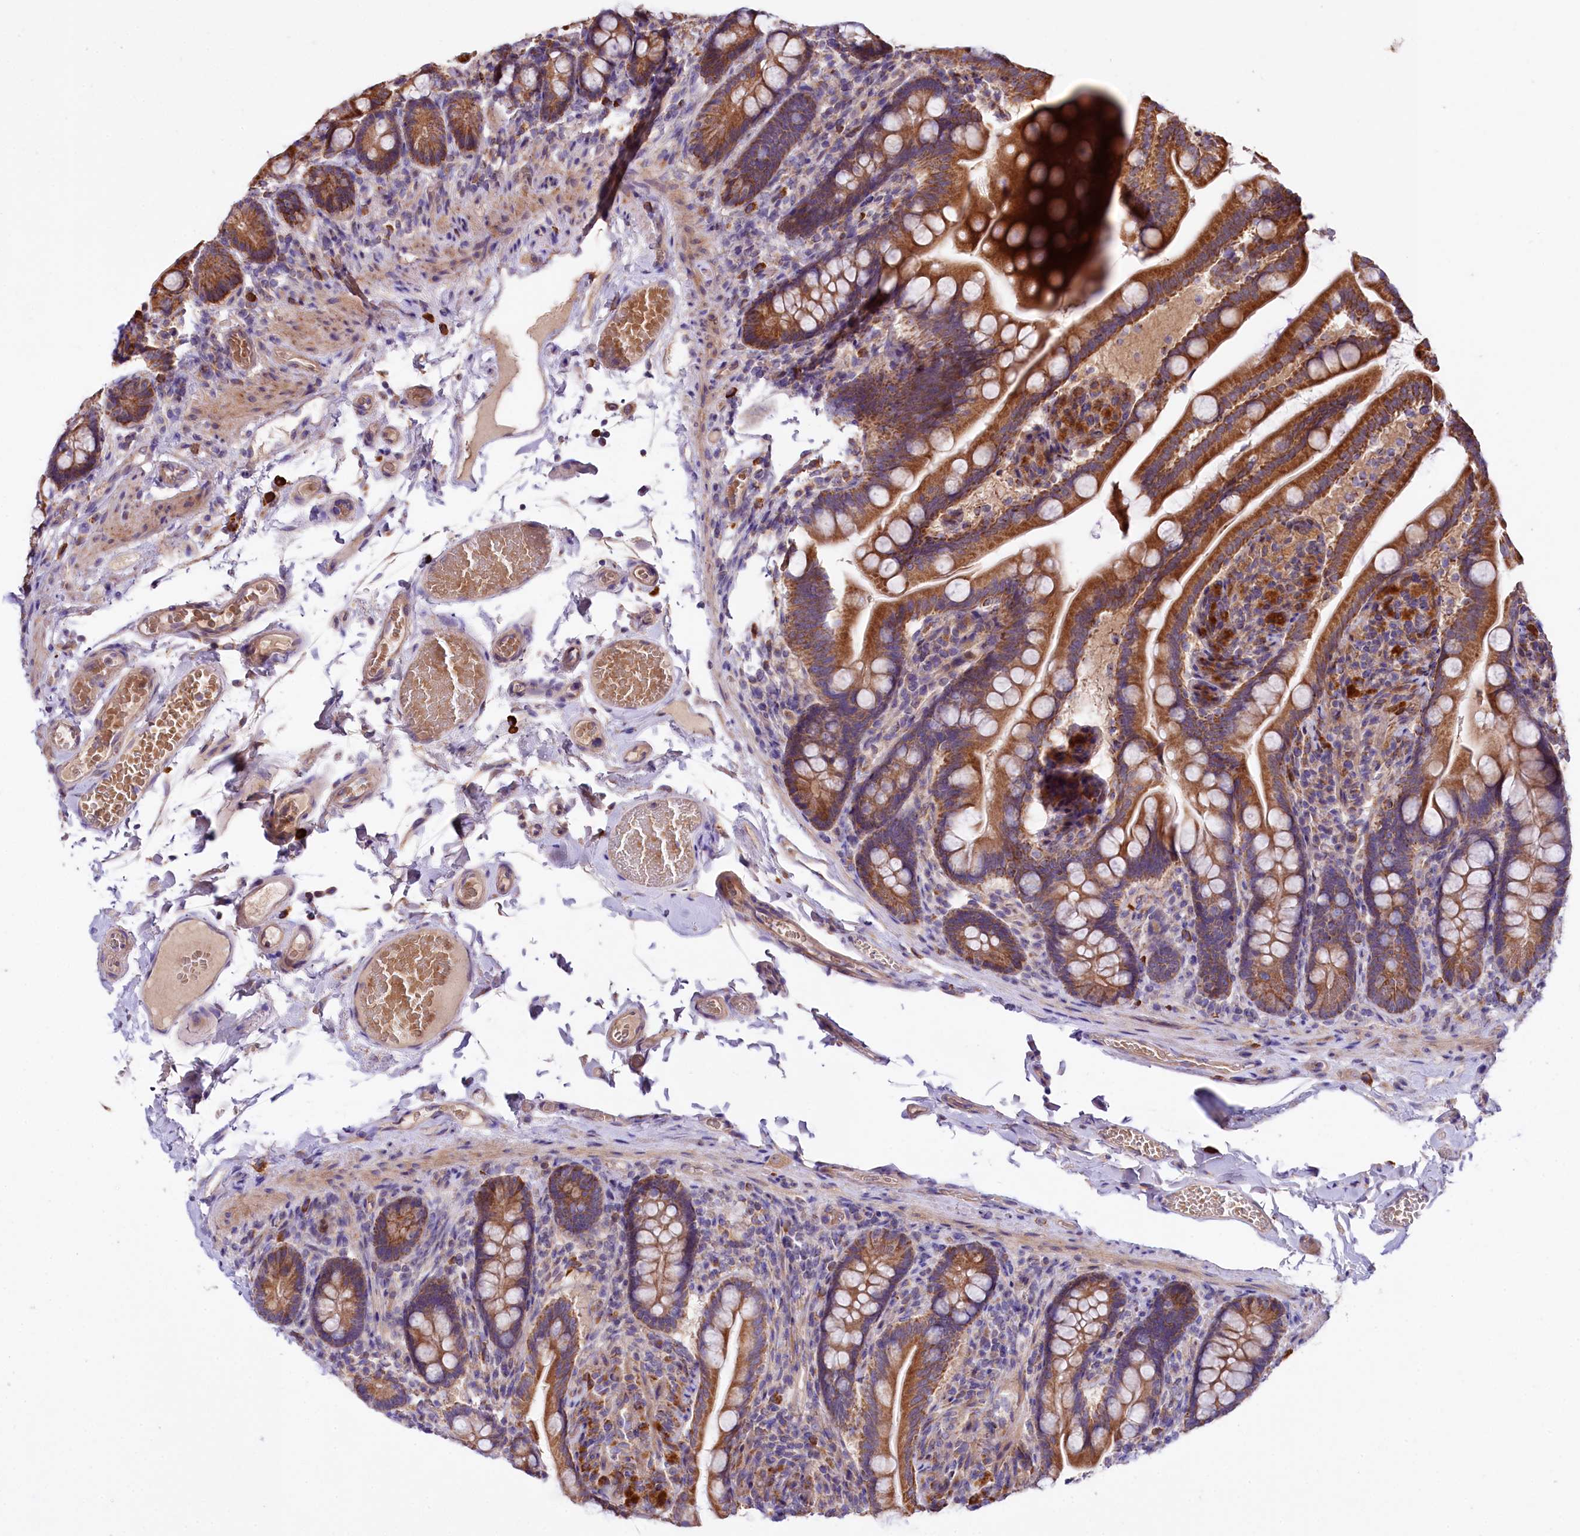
{"staining": {"intensity": "strong", "quantity": ">75%", "location": "cytoplasmic/membranous"}, "tissue": "small intestine", "cell_type": "Glandular cells", "image_type": "normal", "snomed": [{"axis": "morphology", "description": "Normal tissue, NOS"}, {"axis": "topography", "description": "Small intestine"}], "caption": "DAB (3,3'-diaminobenzidine) immunohistochemical staining of benign small intestine reveals strong cytoplasmic/membranous protein positivity in approximately >75% of glandular cells.", "gene": "ZNF45", "patient": {"sex": "female", "age": 64}}